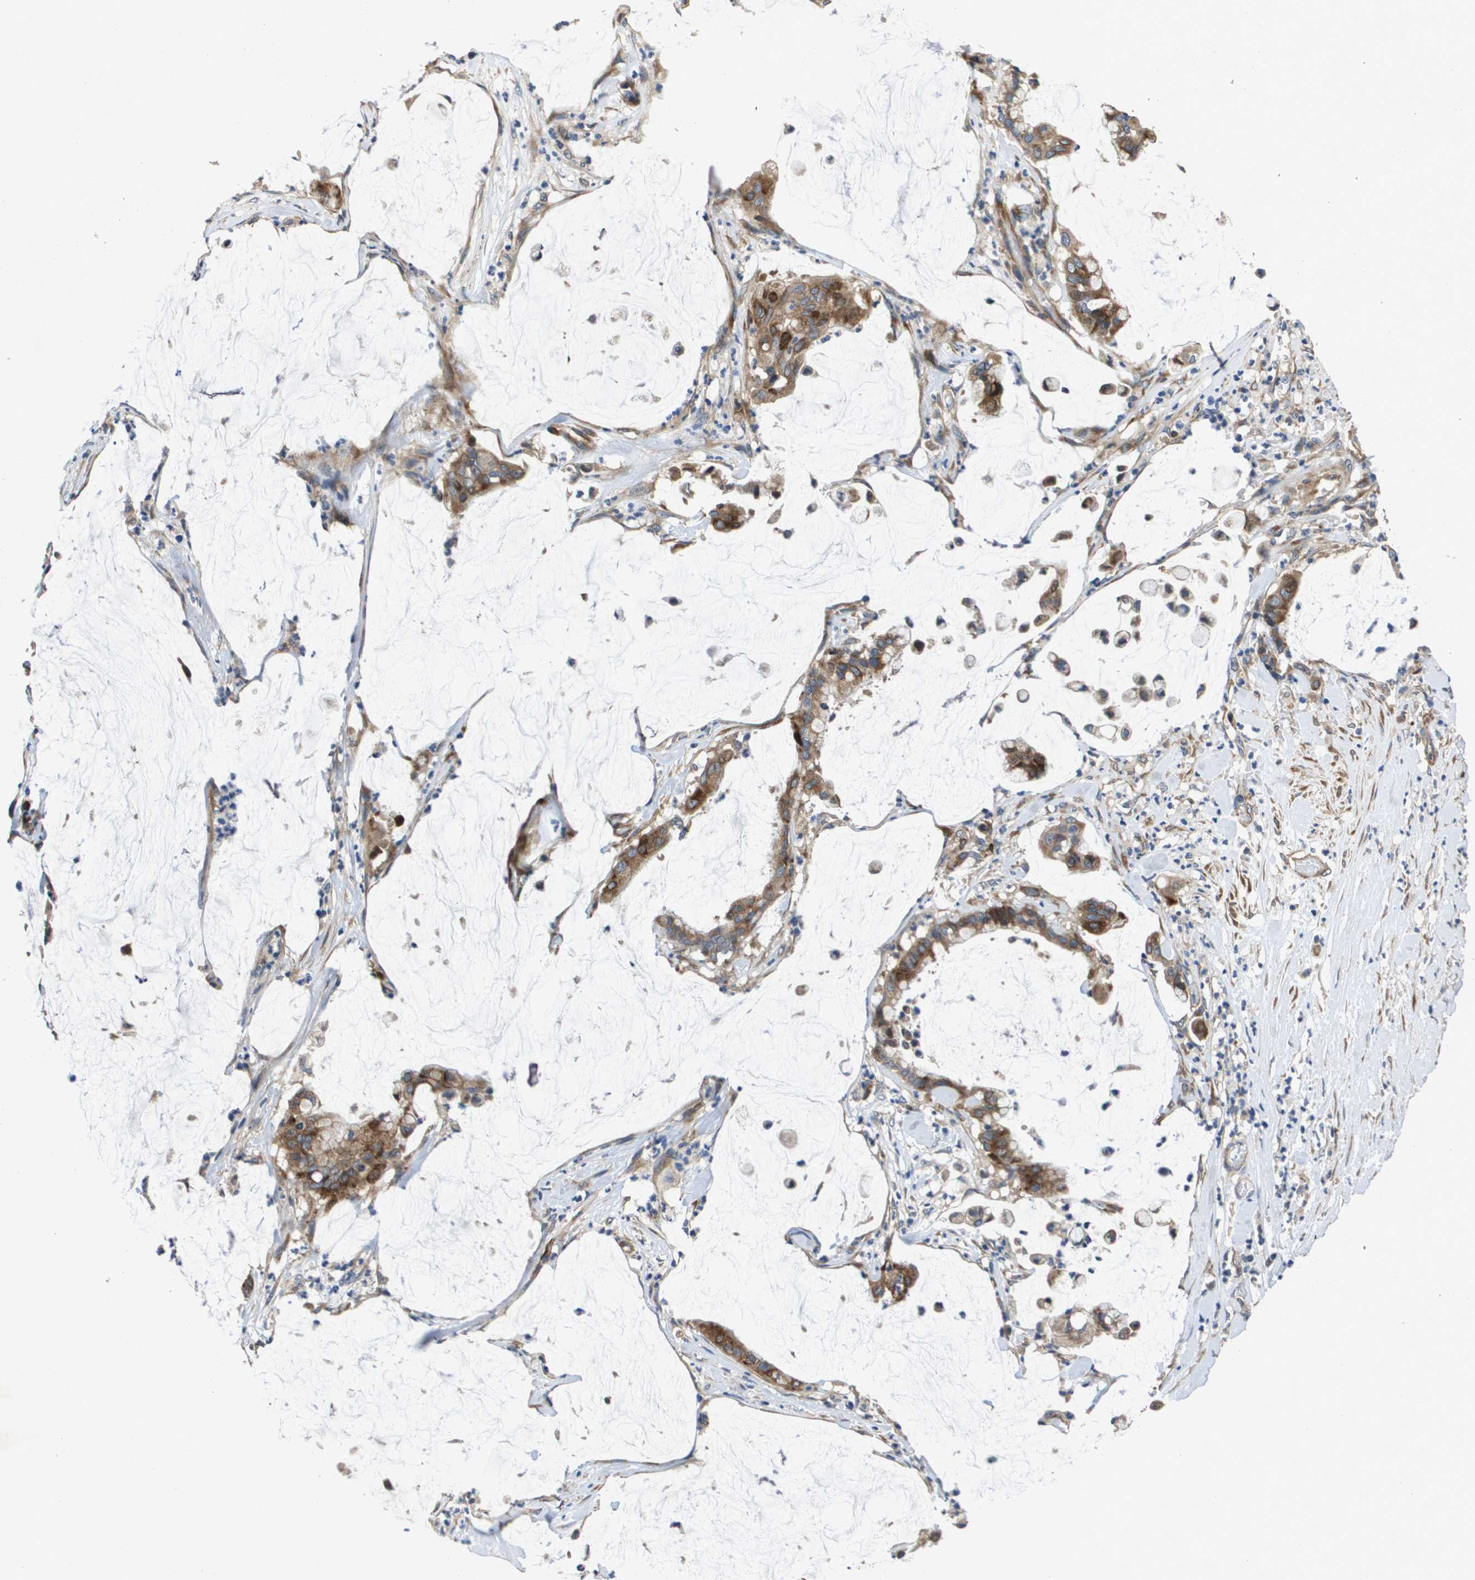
{"staining": {"intensity": "moderate", "quantity": ">75%", "location": "cytoplasmic/membranous"}, "tissue": "pancreatic cancer", "cell_type": "Tumor cells", "image_type": "cancer", "snomed": [{"axis": "morphology", "description": "Adenocarcinoma, NOS"}, {"axis": "topography", "description": "Pancreas"}], "caption": "The immunohistochemical stain shows moderate cytoplasmic/membranous positivity in tumor cells of pancreatic adenocarcinoma tissue. The protein of interest is stained brown, and the nuclei are stained in blue (DAB IHC with brightfield microscopy, high magnification).", "gene": "ENTPD2", "patient": {"sex": "male", "age": 41}}